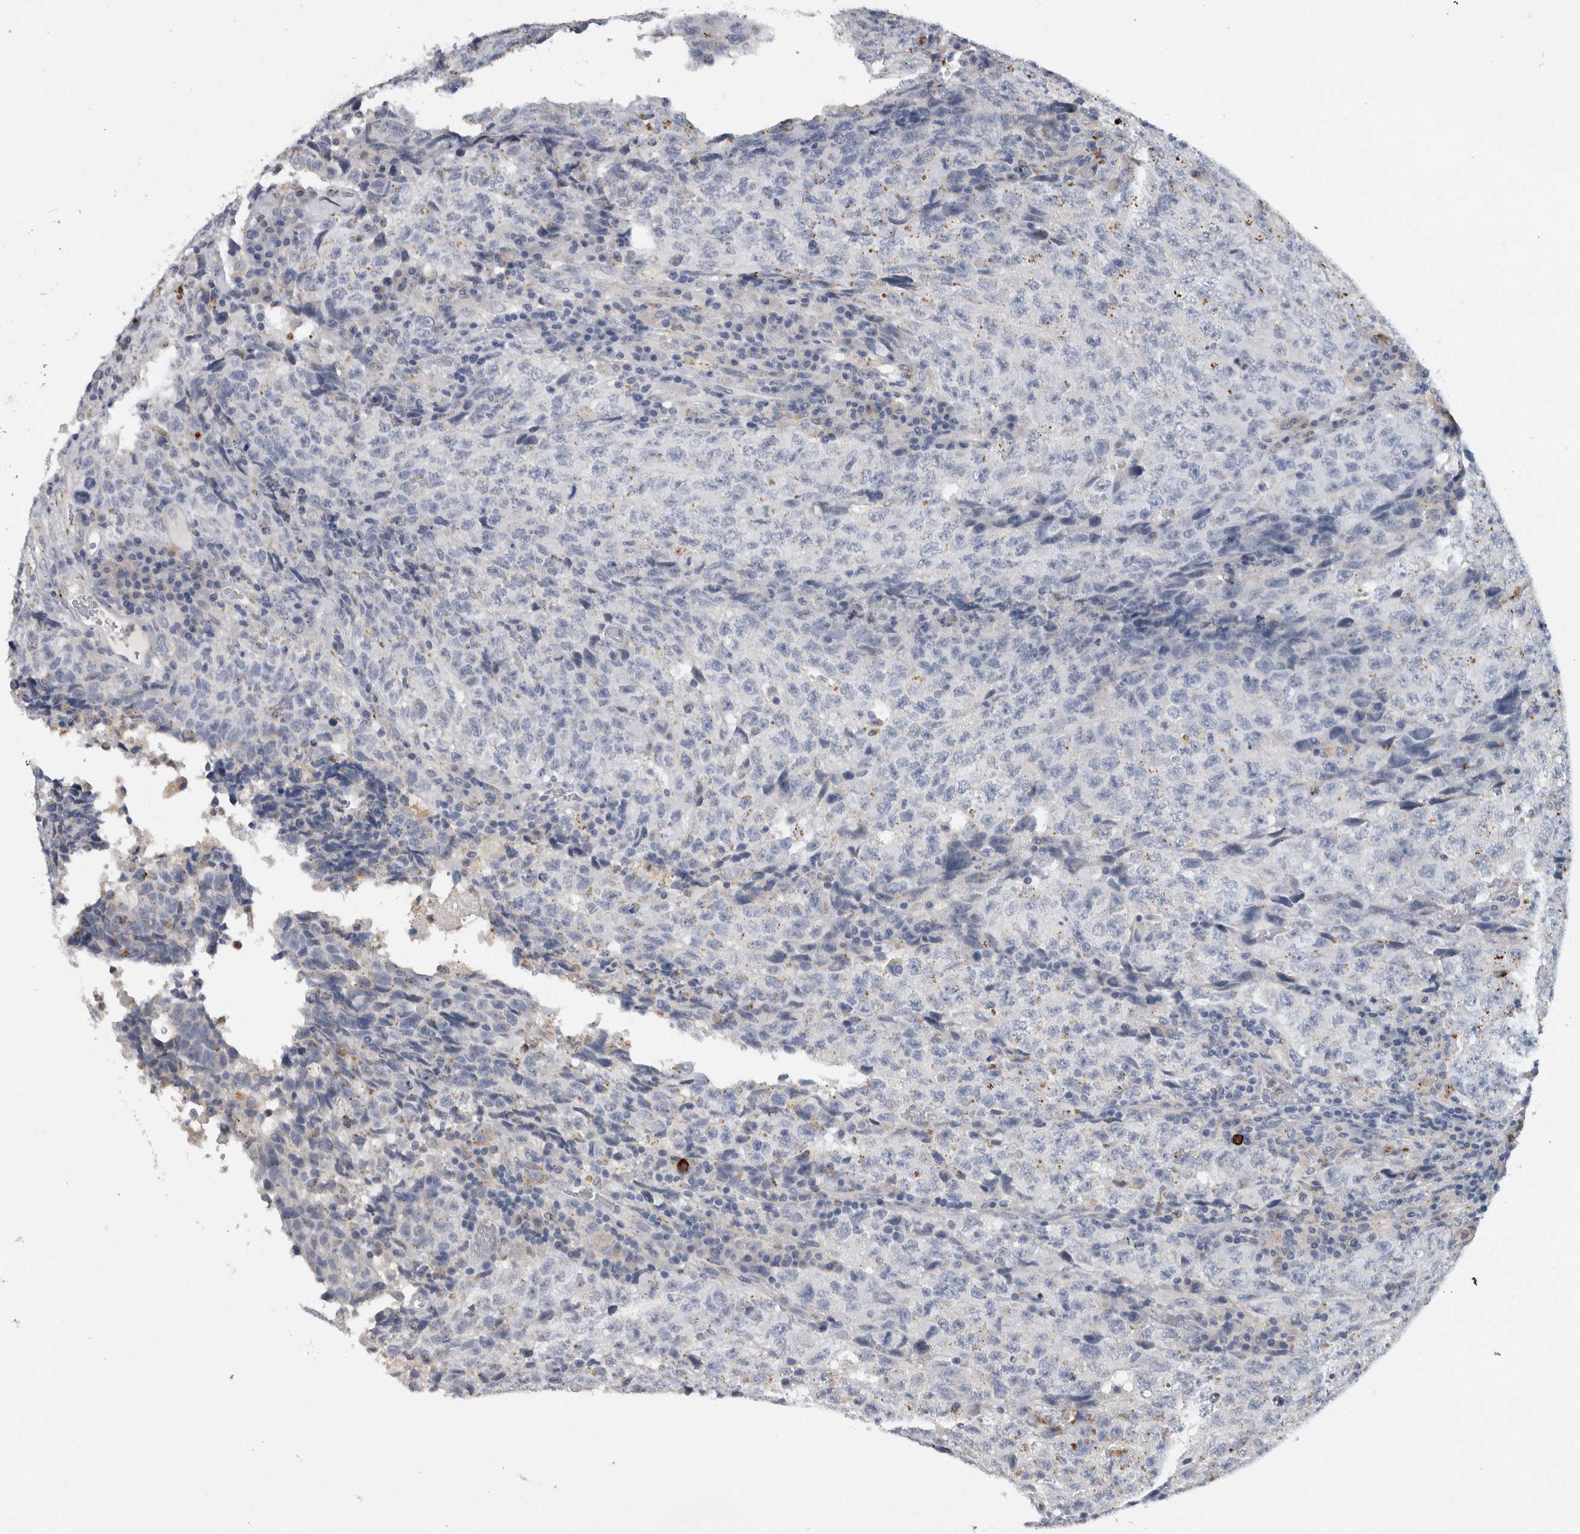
{"staining": {"intensity": "negative", "quantity": "none", "location": "none"}, "tissue": "testis cancer", "cell_type": "Tumor cells", "image_type": "cancer", "snomed": [{"axis": "morphology", "description": "Necrosis, NOS"}, {"axis": "morphology", "description": "Carcinoma, Embryonal, NOS"}, {"axis": "topography", "description": "Testis"}], "caption": "Protein analysis of testis embryonal carcinoma exhibits no significant expression in tumor cells.", "gene": "CD63", "patient": {"sex": "male", "age": 19}}